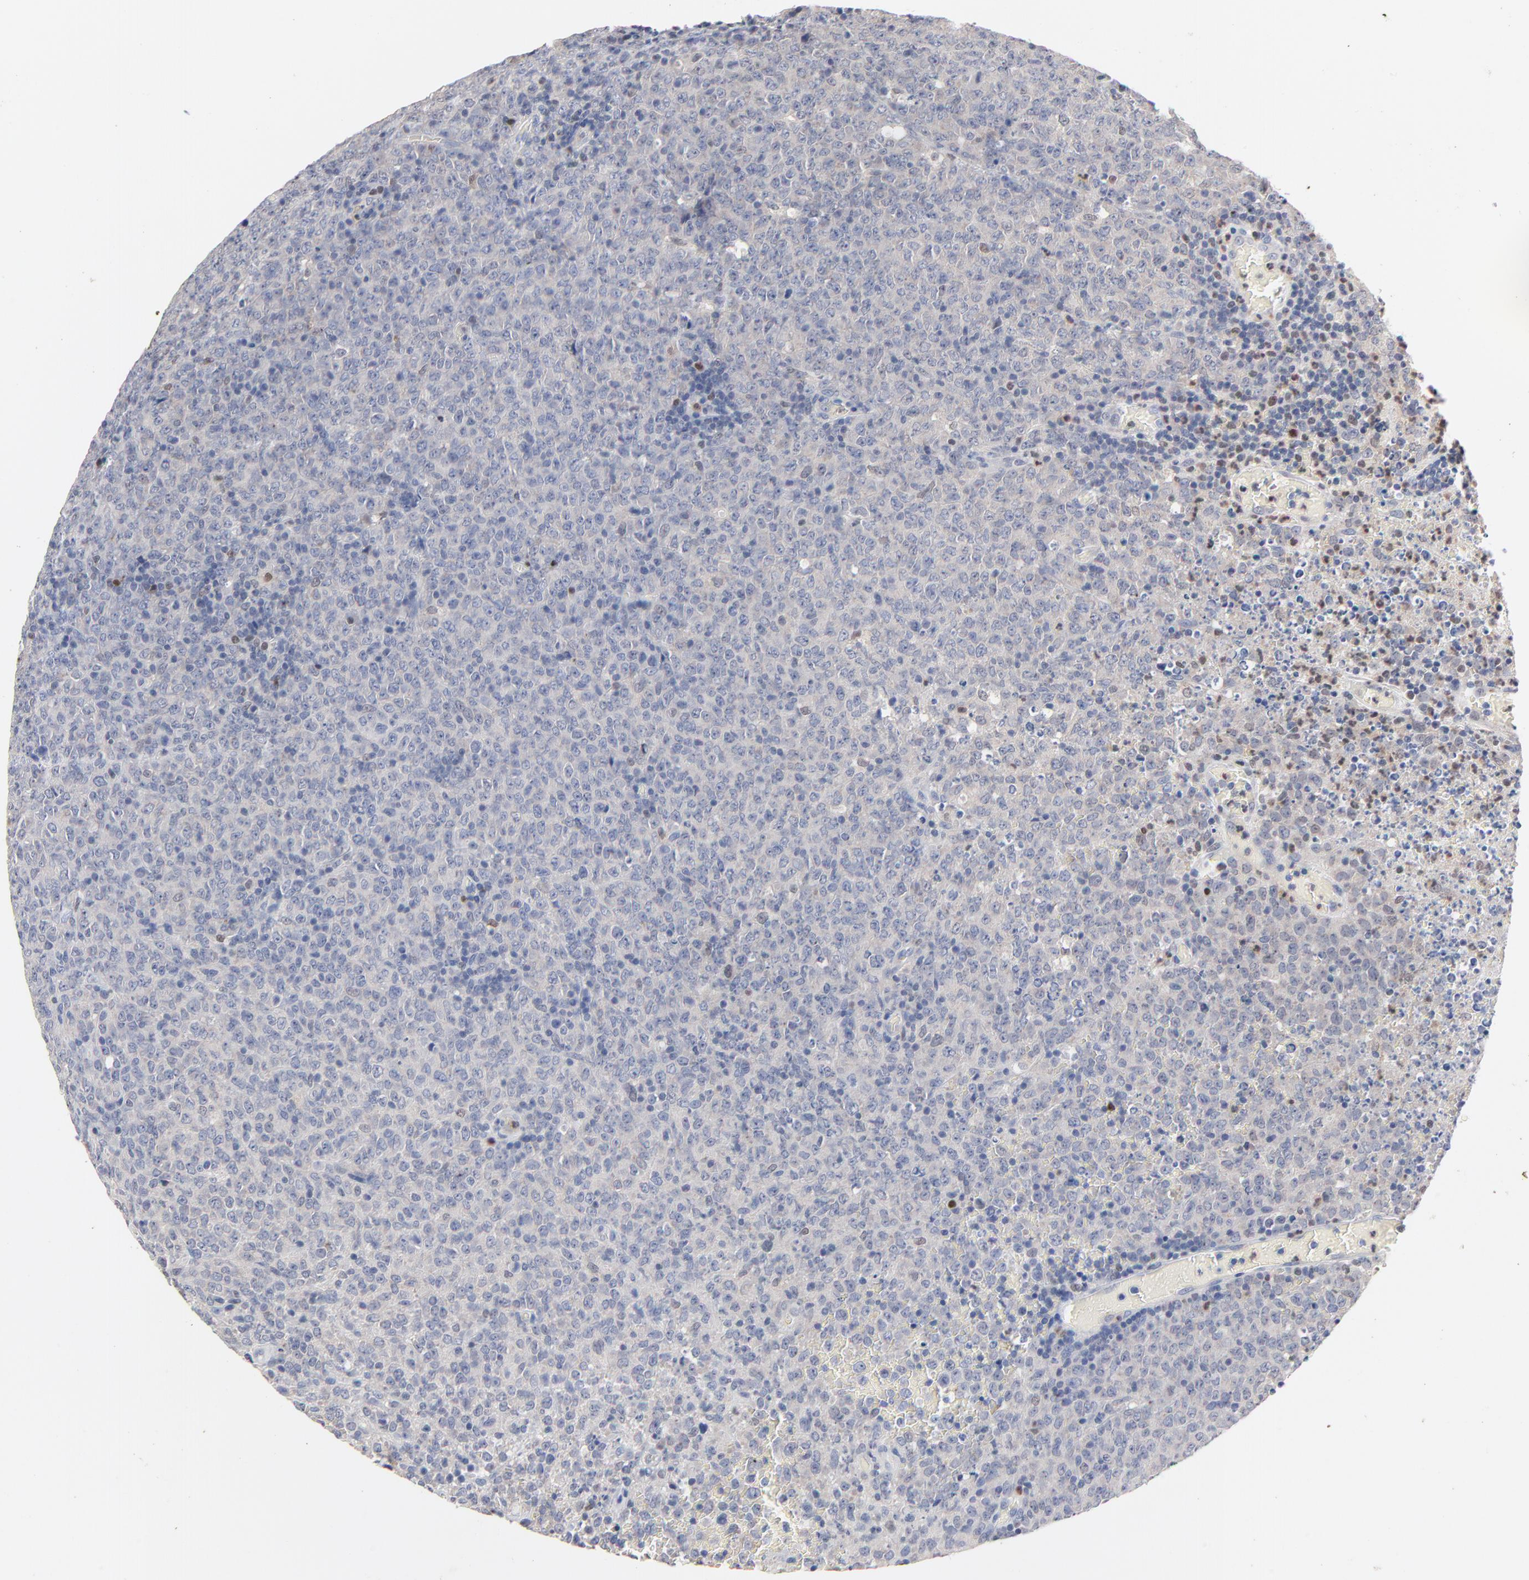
{"staining": {"intensity": "moderate", "quantity": ">75%", "location": "cytoplasmic/membranous,nuclear"}, "tissue": "lymphoma", "cell_type": "Tumor cells", "image_type": "cancer", "snomed": [{"axis": "morphology", "description": "Malignant lymphoma, non-Hodgkin's type, High grade"}, {"axis": "topography", "description": "Tonsil"}], "caption": "Immunohistochemical staining of lymphoma demonstrates medium levels of moderate cytoplasmic/membranous and nuclear staining in approximately >75% of tumor cells.", "gene": "AADAC", "patient": {"sex": "female", "age": 36}}